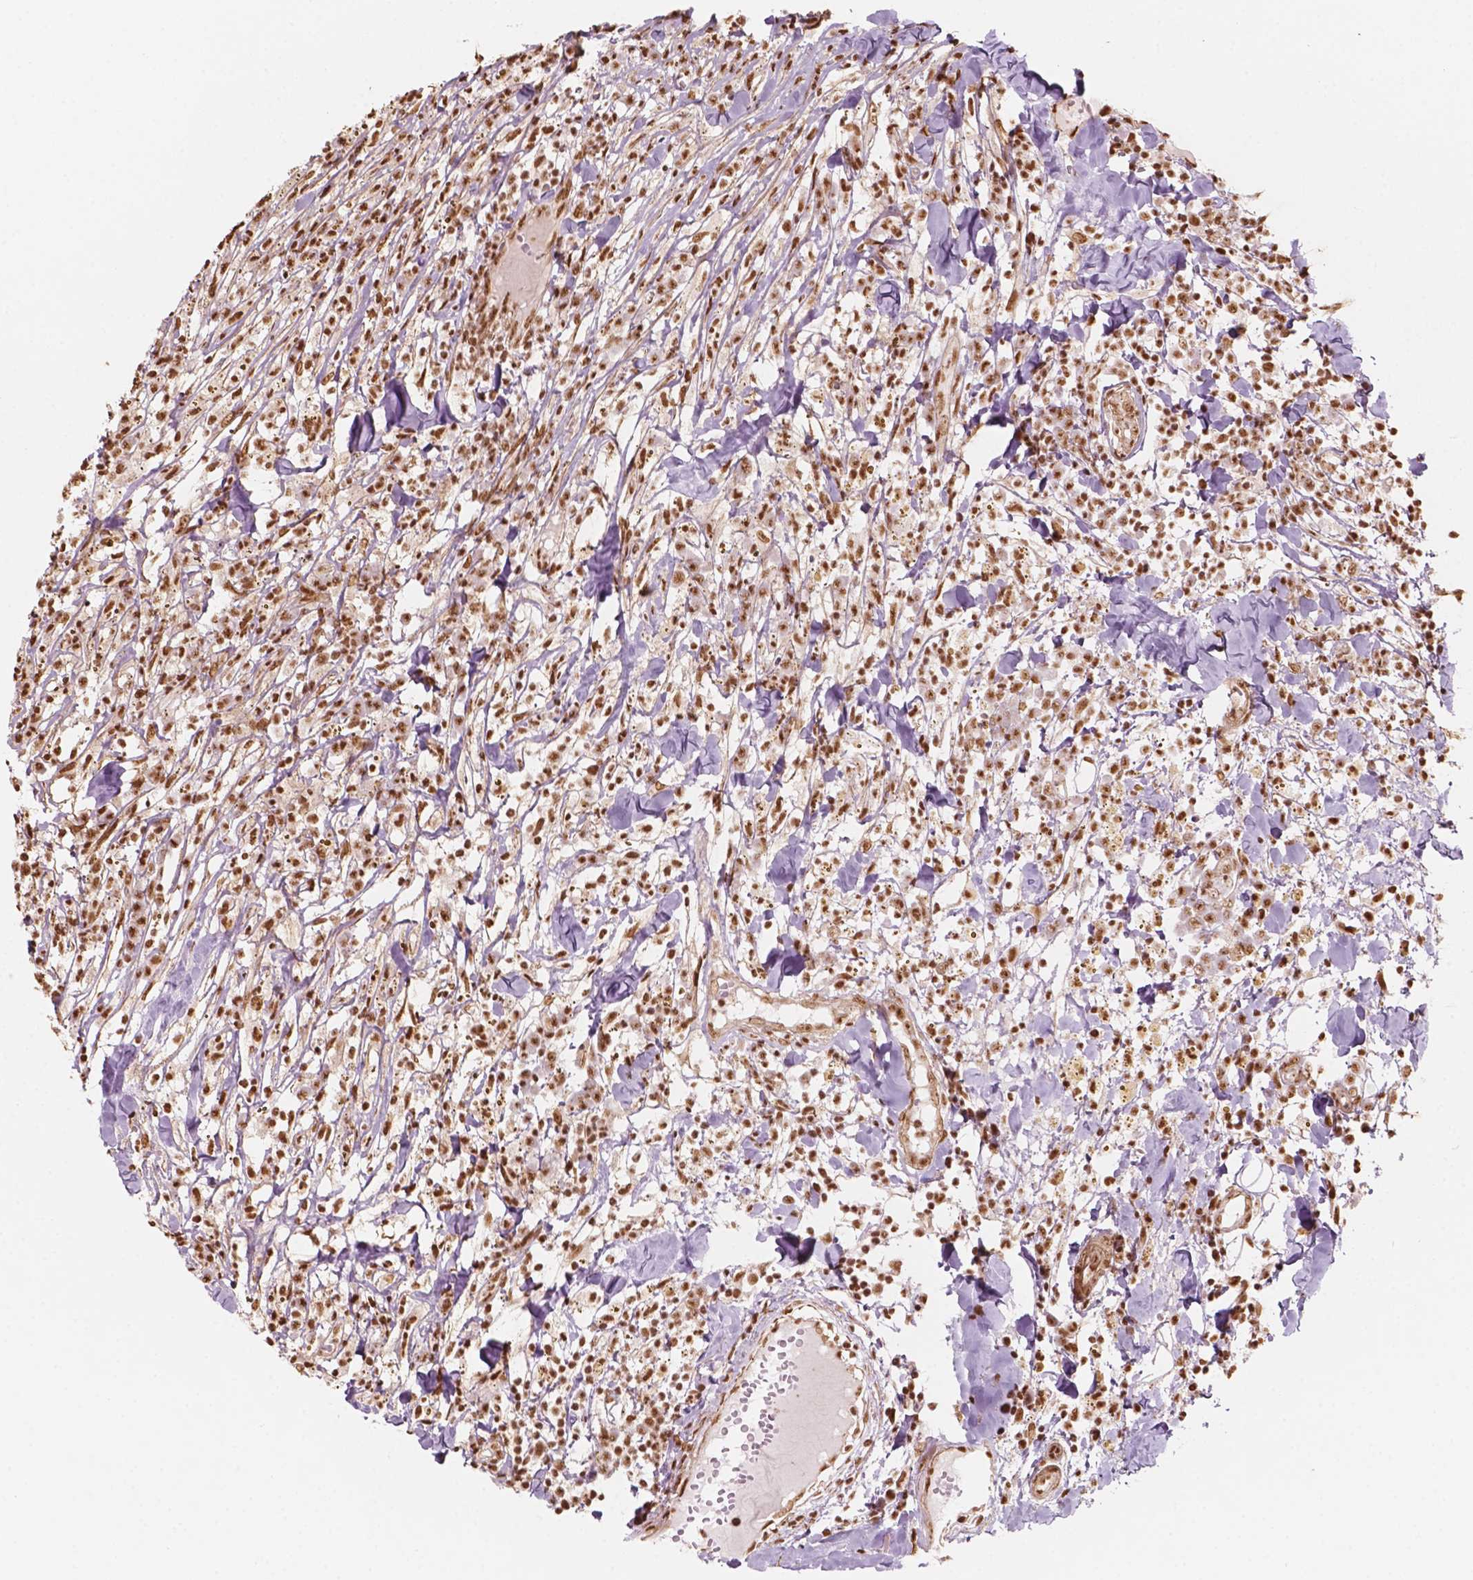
{"staining": {"intensity": "moderate", "quantity": ">75%", "location": "nuclear"}, "tissue": "breast cancer", "cell_type": "Tumor cells", "image_type": "cancer", "snomed": [{"axis": "morphology", "description": "Duct carcinoma"}, {"axis": "topography", "description": "Breast"}], "caption": "A brown stain highlights moderate nuclear positivity of a protein in breast cancer tumor cells. The staining was performed using DAB (3,3'-diaminobenzidine), with brown indicating positive protein expression. Nuclei are stained blue with hematoxylin.", "gene": "GTF3C5", "patient": {"sex": "female", "age": 30}}